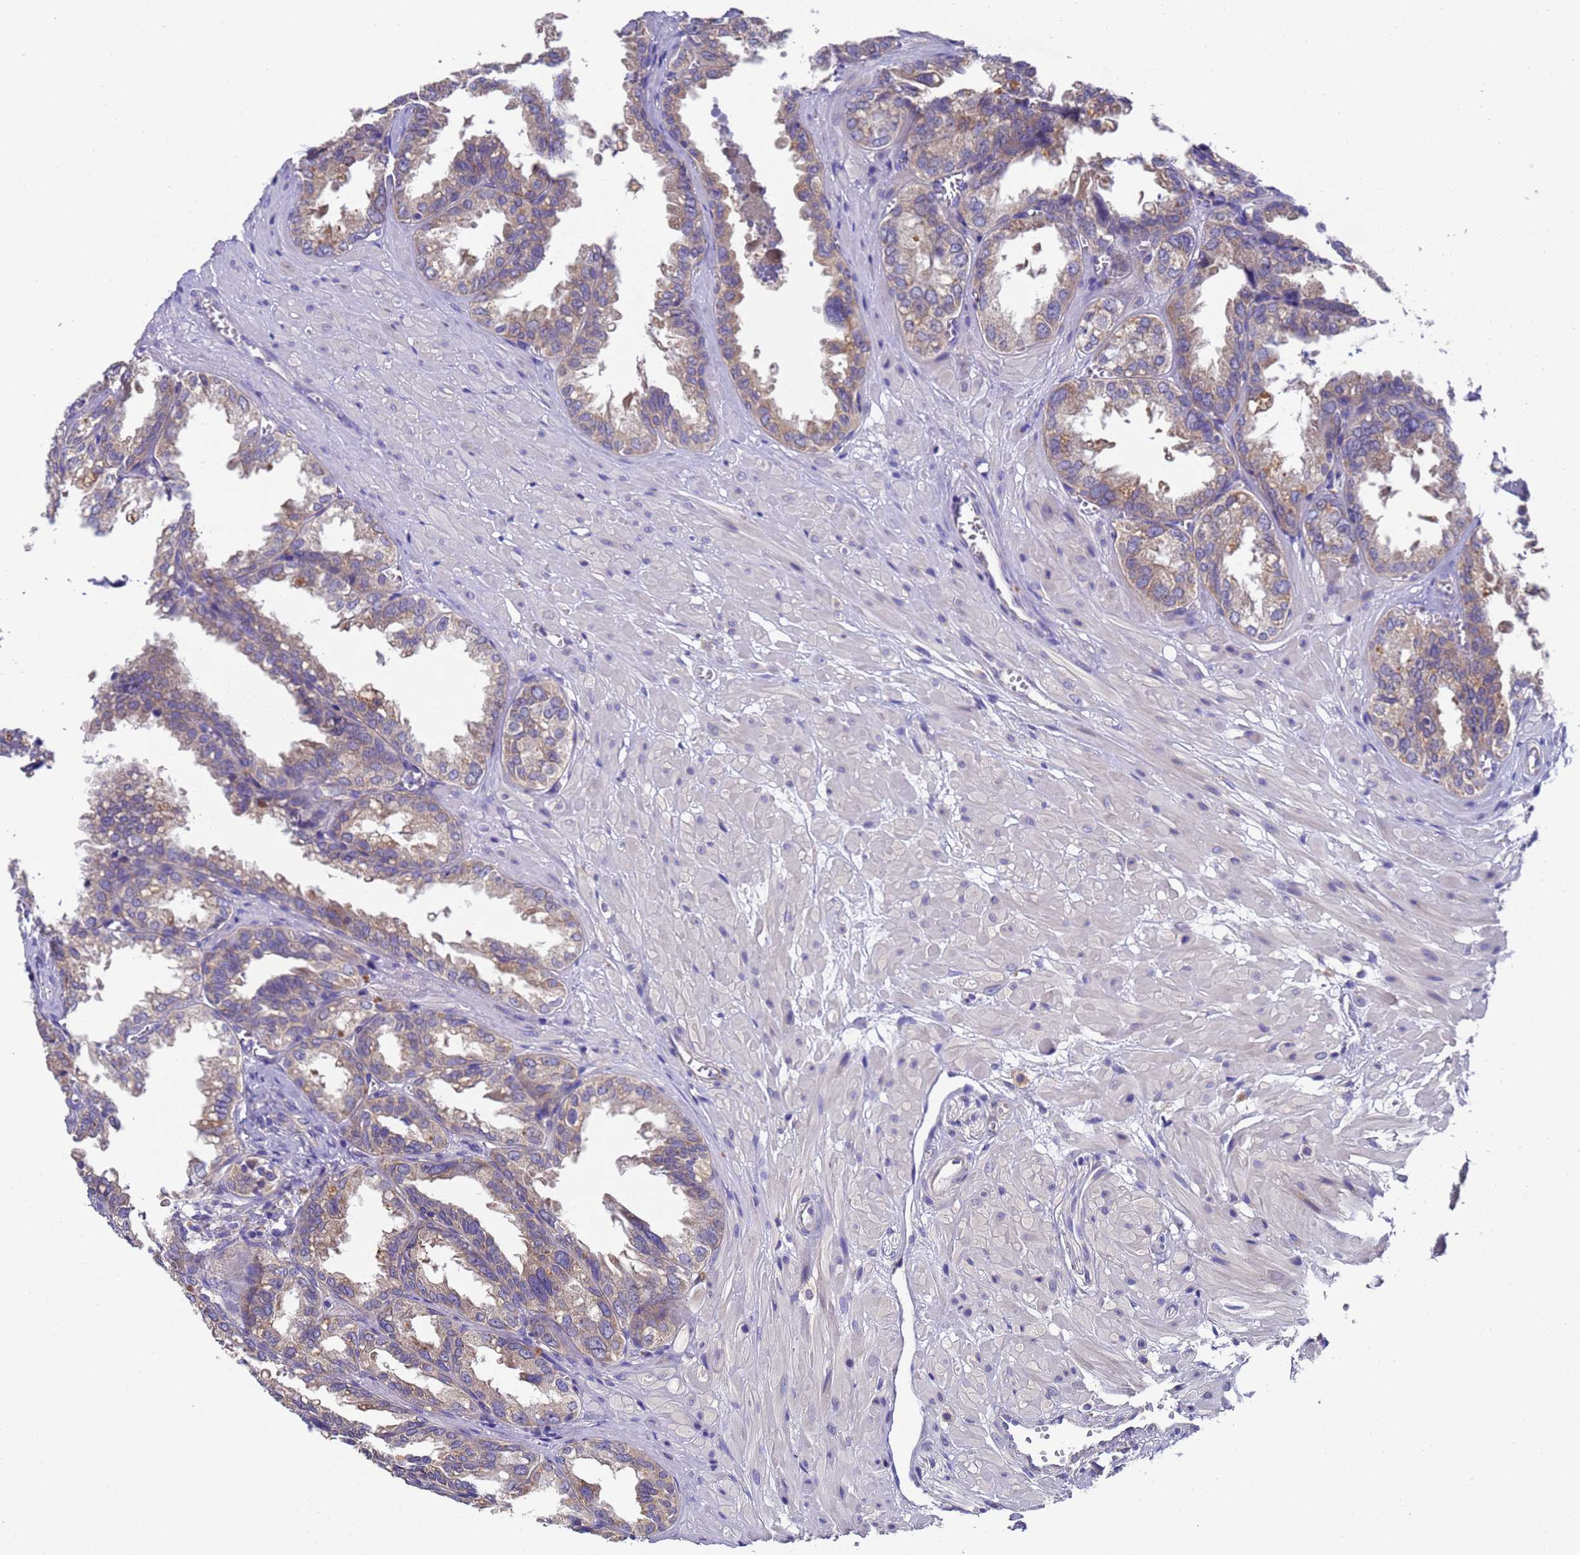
{"staining": {"intensity": "weak", "quantity": "25%-75%", "location": "cytoplasmic/membranous"}, "tissue": "seminal vesicle", "cell_type": "Glandular cells", "image_type": "normal", "snomed": [{"axis": "morphology", "description": "Normal tissue, NOS"}, {"axis": "topography", "description": "Prostate"}, {"axis": "topography", "description": "Seminal veicle"}], "caption": "IHC of unremarkable seminal vesicle reveals low levels of weak cytoplasmic/membranous staining in about 25%-75% of glandular cells. (DAB IHC with brightfield microscopy, high magnification).", "gene": "DCAF12L1", "patient": {"sex": "male", "age": 51}}